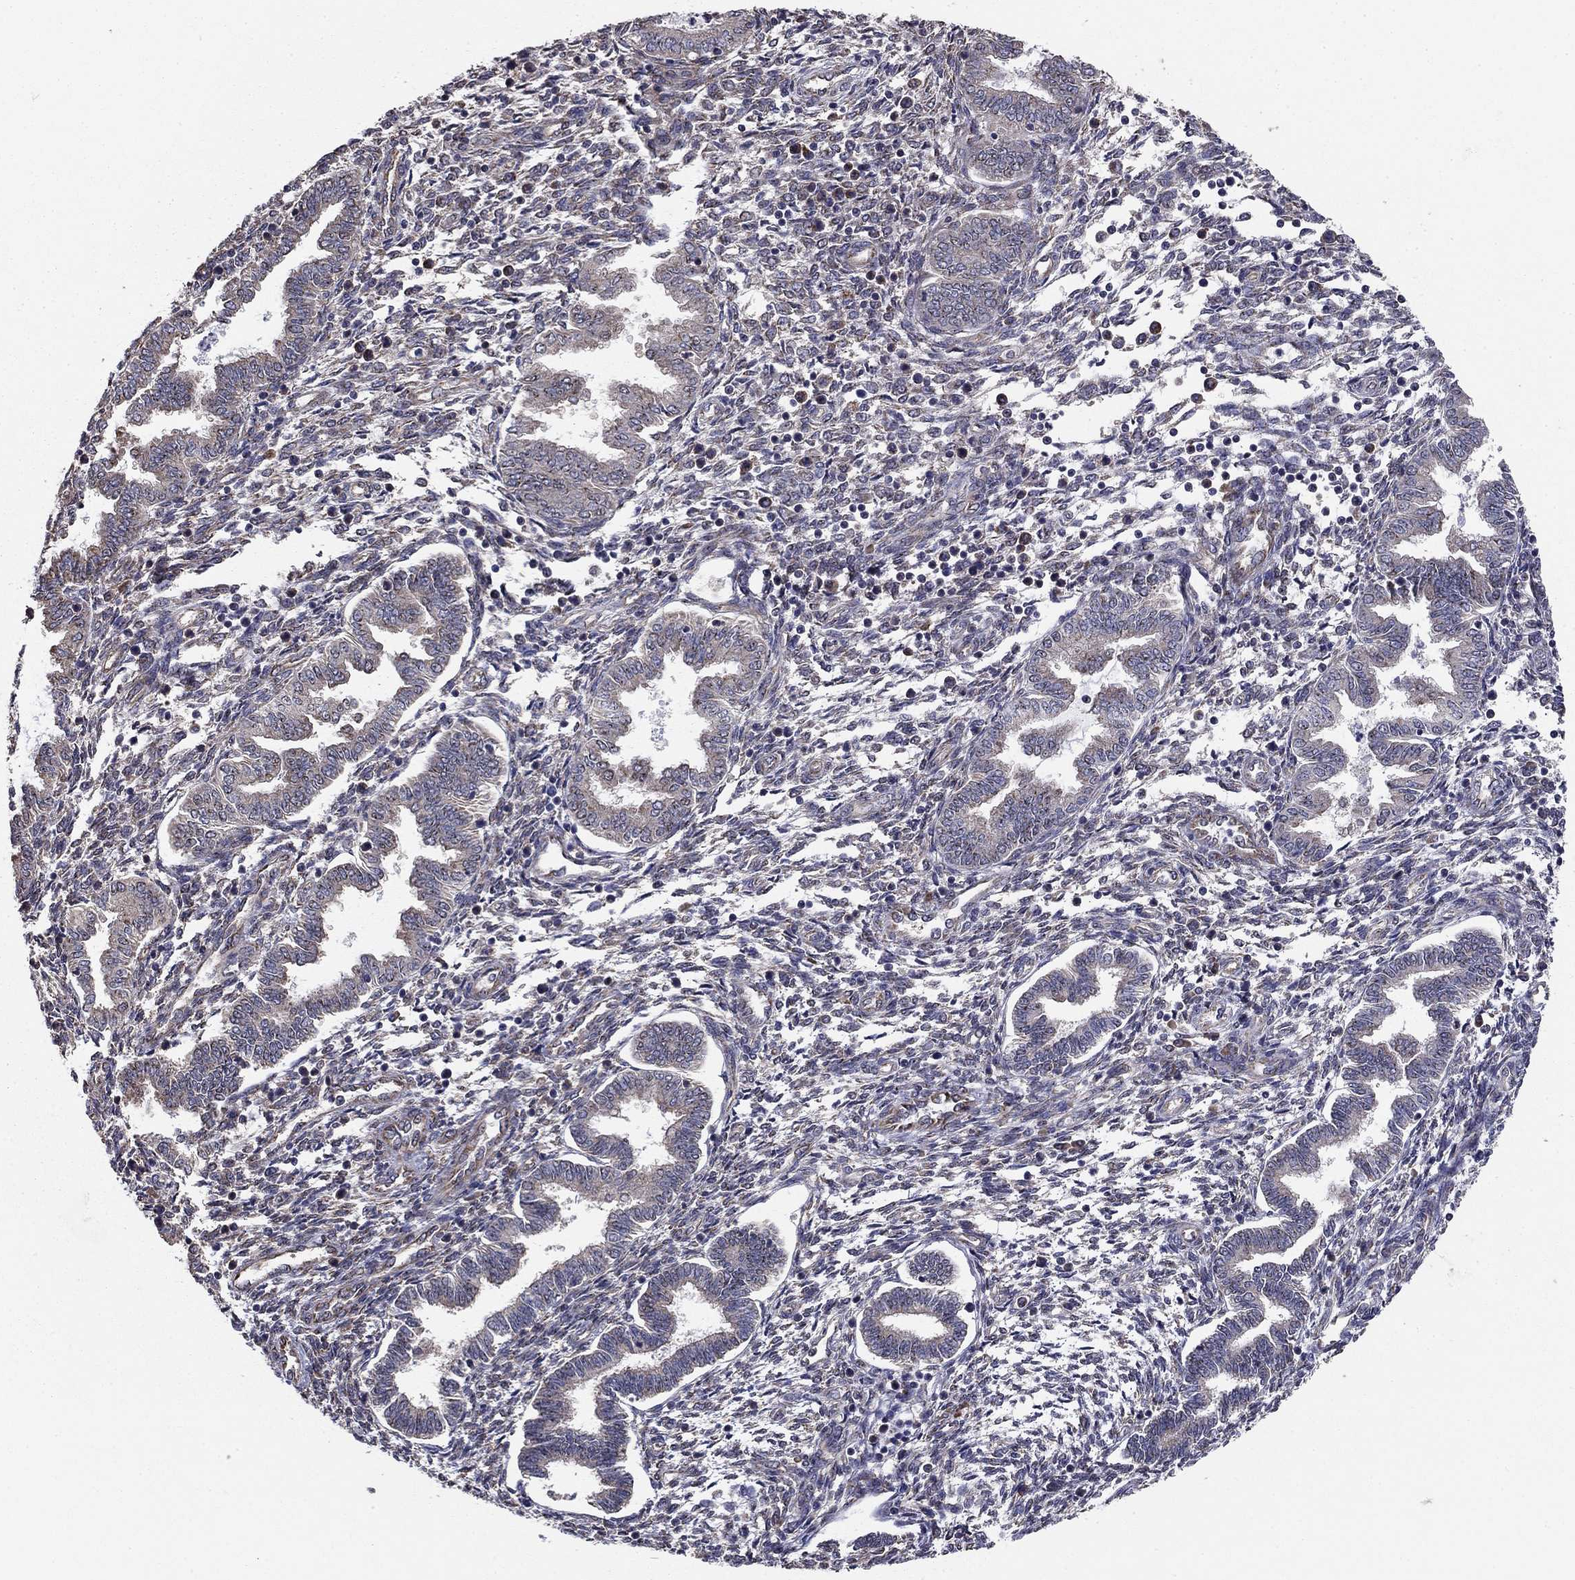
{"staining": {"intensity": "weak", "quantity": "<25%", "location": "cytoplasmic/membranous"}, "tissue": "endometrium", "cell_type": "Cells in endometrial stroma", "image_type": "normal", "snomed": [{"axis": "morphology", "description": "Normal tissue, NOS"}, {"axis": "topography", "description": "Endometrium"}], "caption": "Immunohistochemistry histopathology image of unremarkable endometrium stained for a protein (brown), which demonstrates no expression in cells in endometrial stroma.", "gene": "NKIRAS1", "patient": {"sex": "female", "age": 42}}